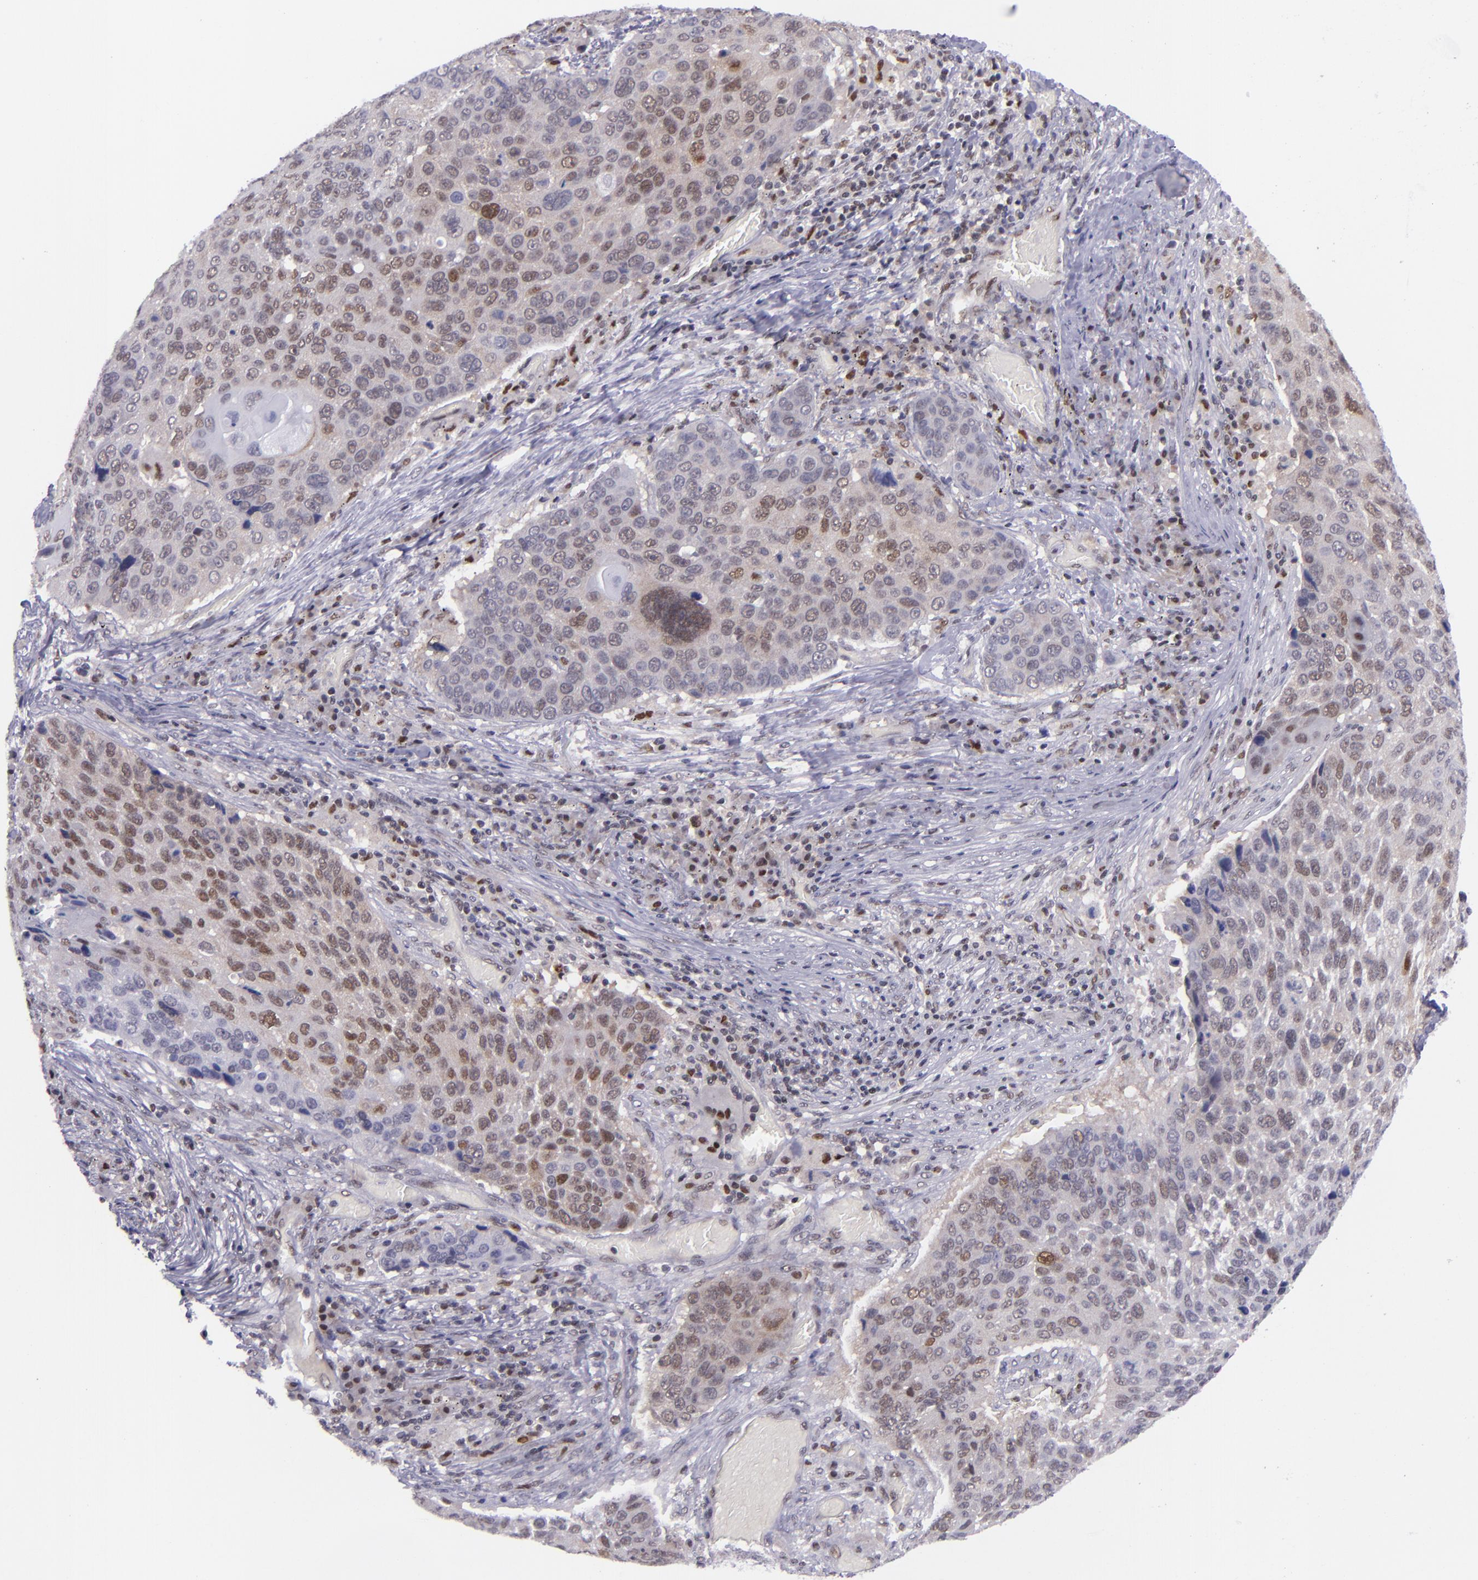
{"staining": {"intensity": "weak", "quantity": "25%-75%", "location": "cytoplasmic/membranous,nuclear"}, "tissue": "lung cancer", "cell_type": "Tumor cells", "image_type": "cancer", "snomed": [{"axis": "morphology", "description": "Squamous cell carcinoma, NOS"}, {"axis": "topography", "description": "Lung"}], "caption": "Protein expression analysis of human lung squamous cell carcinoma reveals weak cytoplasmic/membranous and nuclear expression in about 25%-75% of tumor cells.", "gene": "BAG1", "patient": {"sex": "male", "age": 68}}